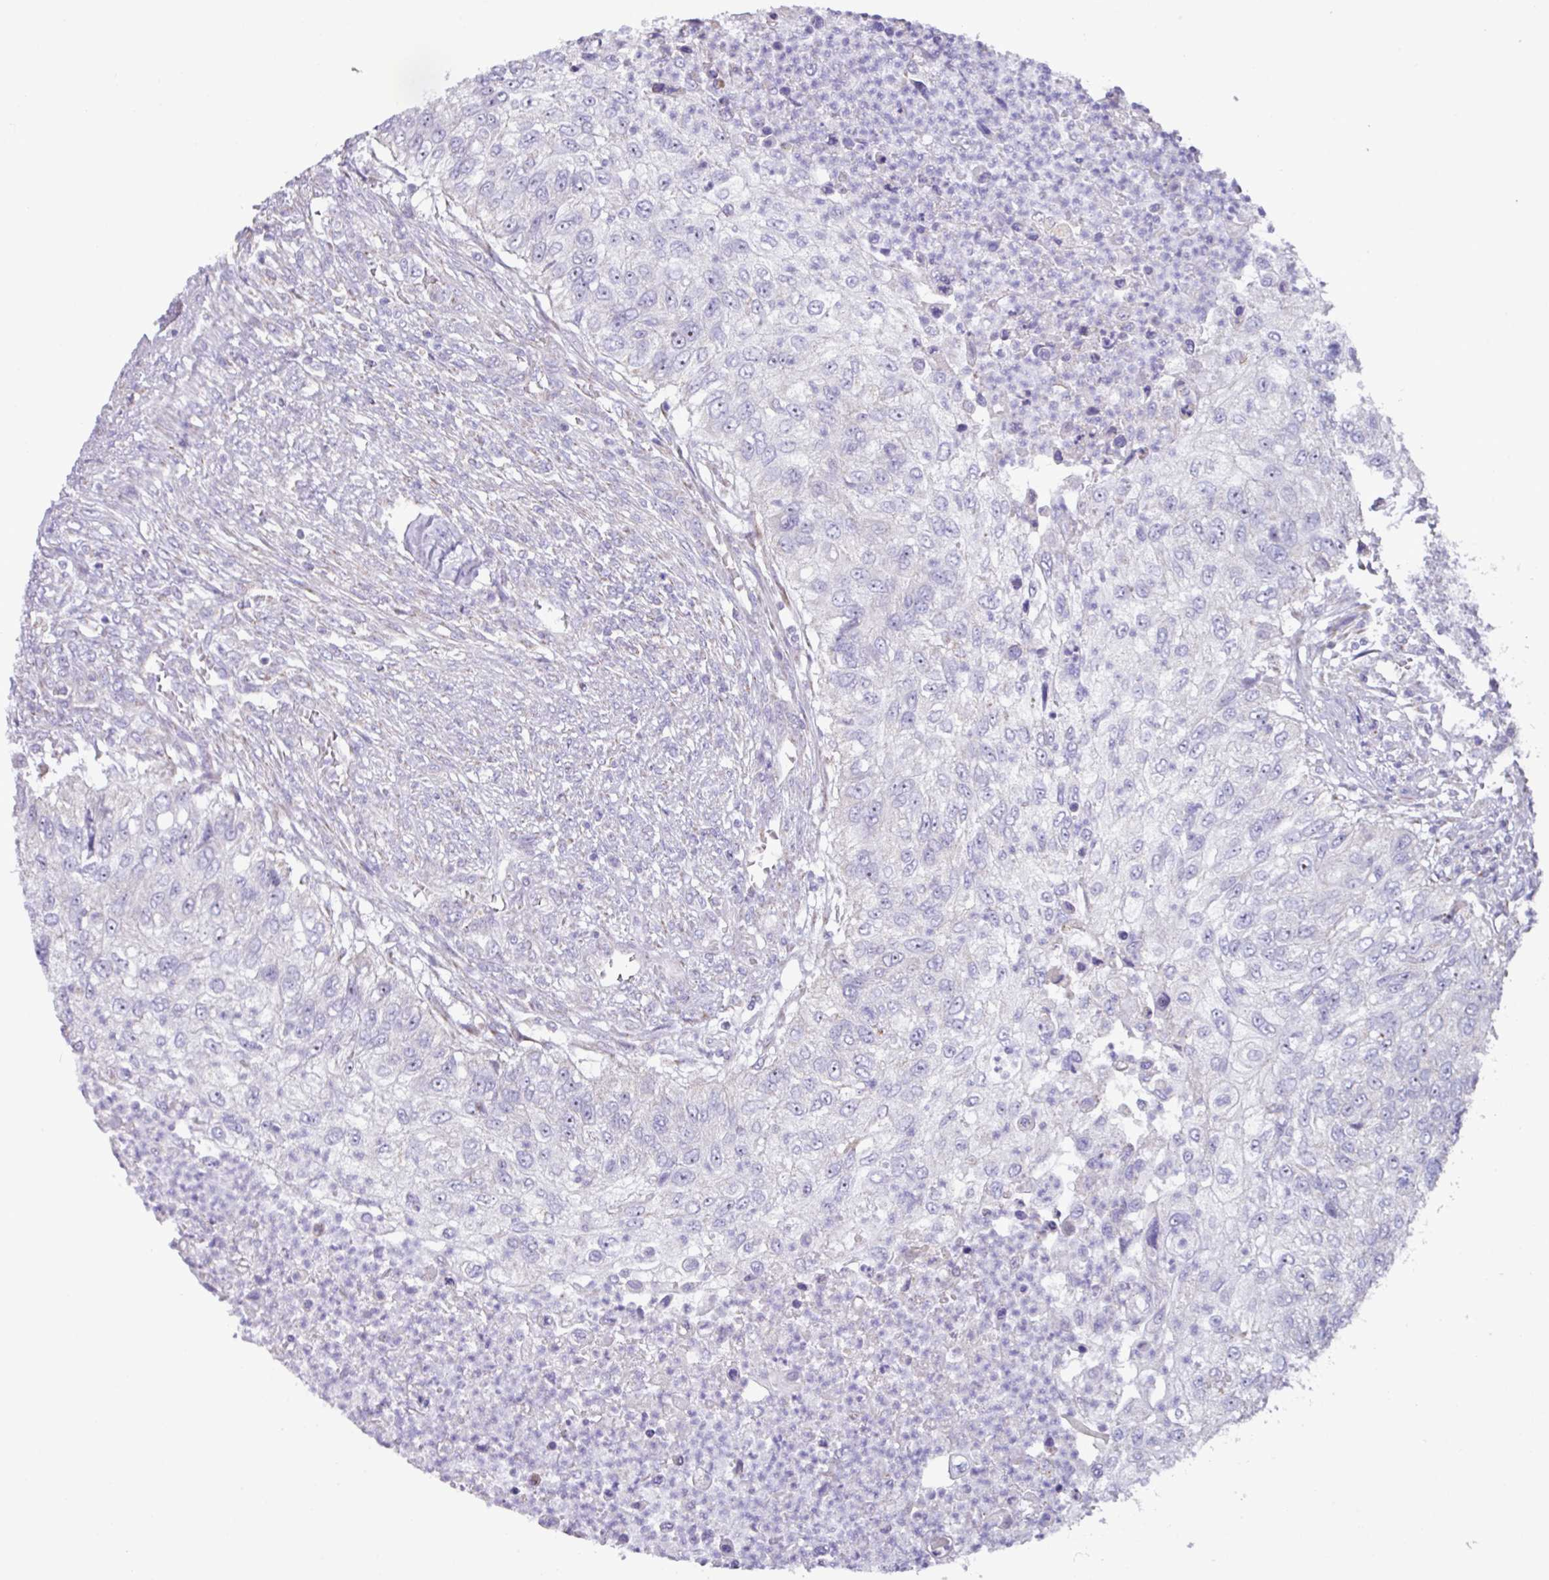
{"staining": {"intensity": "negative", "quantity": "none", "location": "none"}, "tissue": "urothelial cancer", "cell_type": "Tumor cells", "image_type": "cancer", "snomed": [{"axis": "morphology", "description": "Urothelial carcinoma, High grade"}, {"axis": "topography", "description": "Urinary bladder"}], "caption": "This is an immunohistochemistry (IHC) image of urothelial cancer. There is no positivity in tumor cells.", "gene": "MT-ND4", "patient": {"sex": "female", "age": 60}}